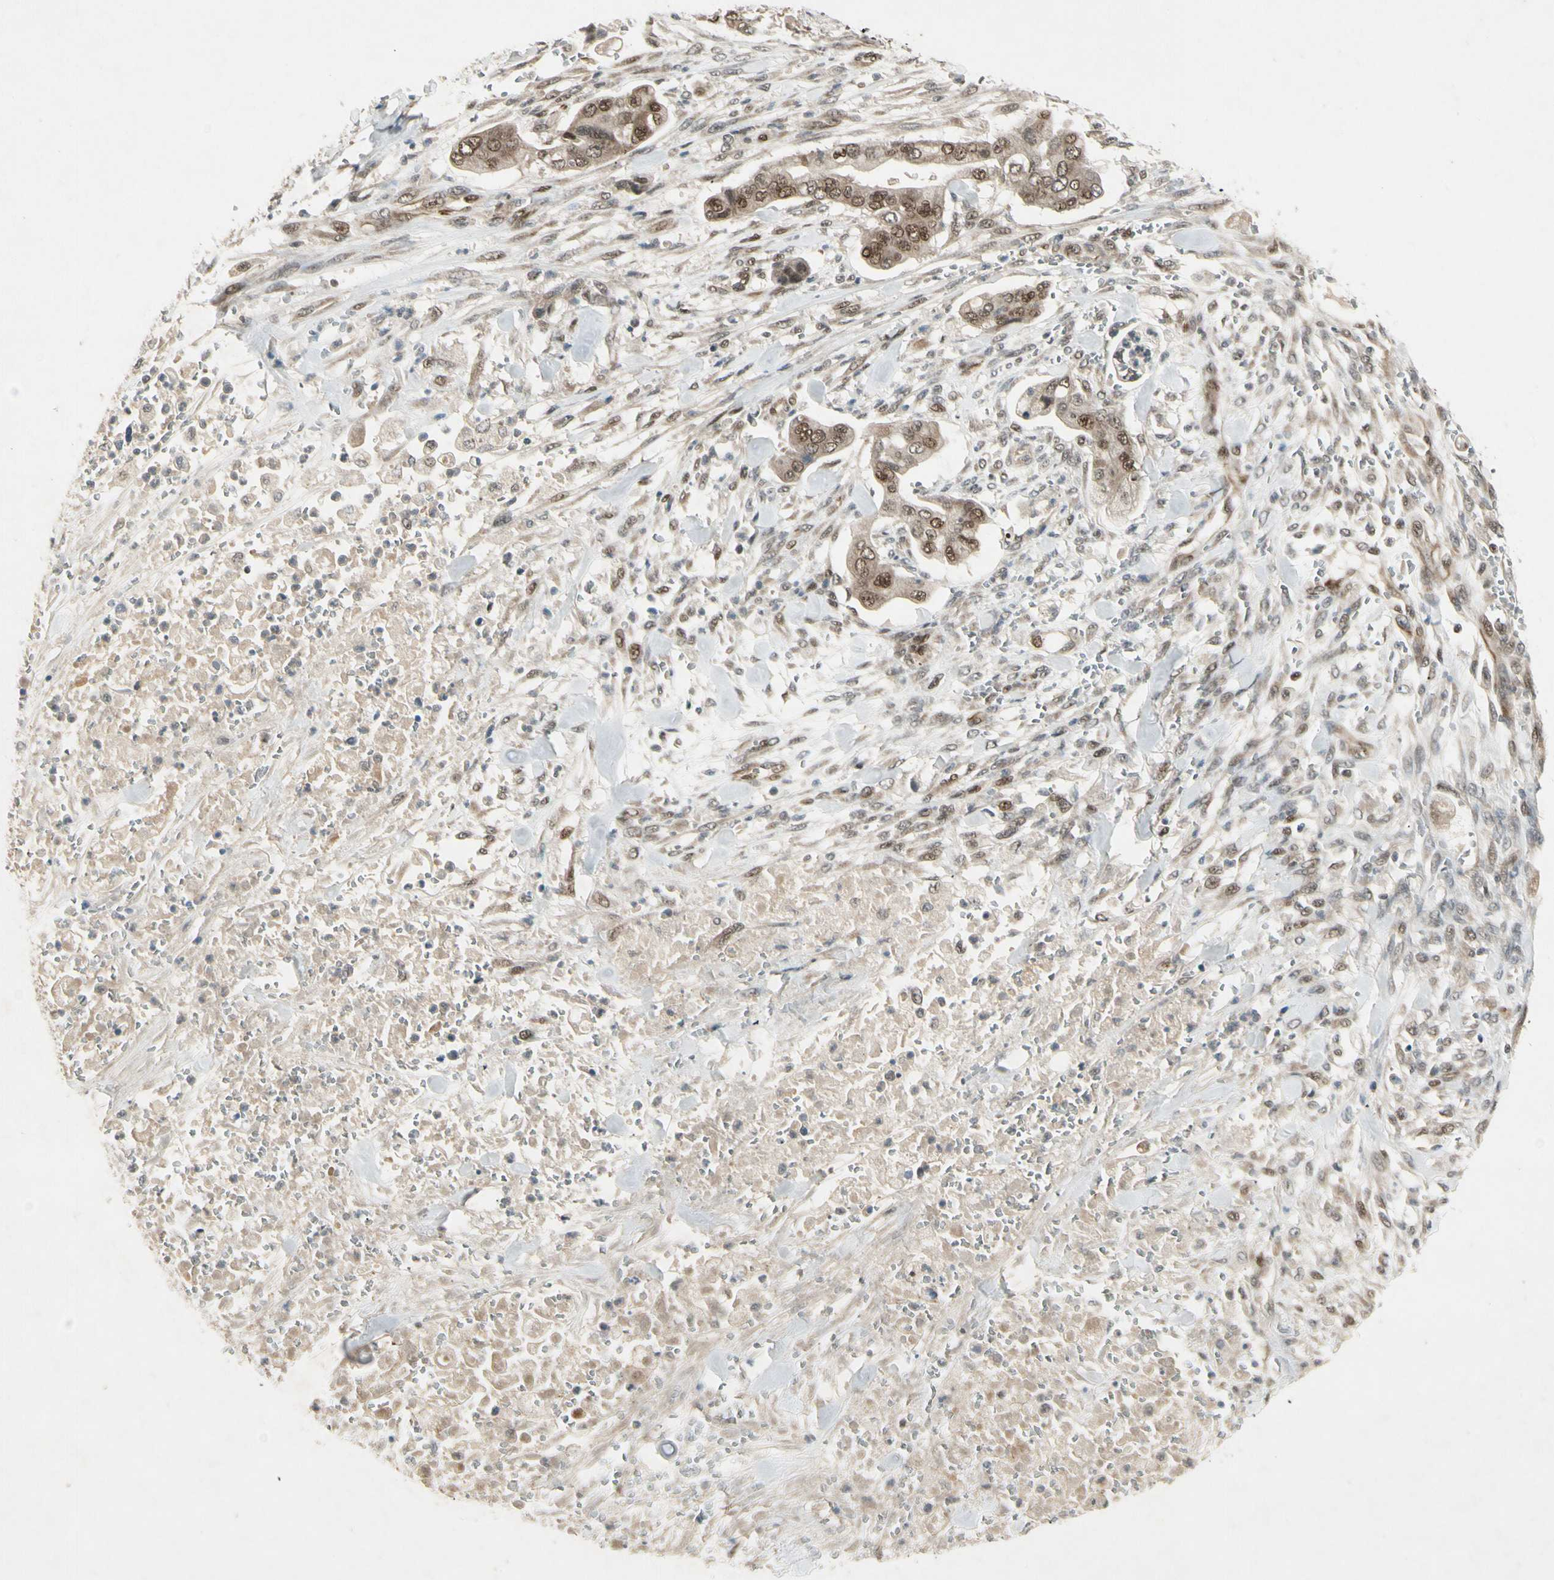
{"staining": {"intensity": "moderate", "quantity": ">75%", "location": "nuclear"}, "tissue": "stomach cancer", "cell_type": "Tumor cells", "image_type": "cancer", "snomed": [{"axis": "morphology", "description": "Adenocarcinoma, NOS"}, {"axis": "topography", "description": "Stomach"}], "caption": "Stomach cancer (adenocarcinoma) stained with DAB (3,3'-diaminobenzidine) immunohistochemistry shows medium levels of moderate nuclear expression in about >75% of tumor cells.", "gene": "CDK11A", "patient": {"sex": "male", "age": 62}}